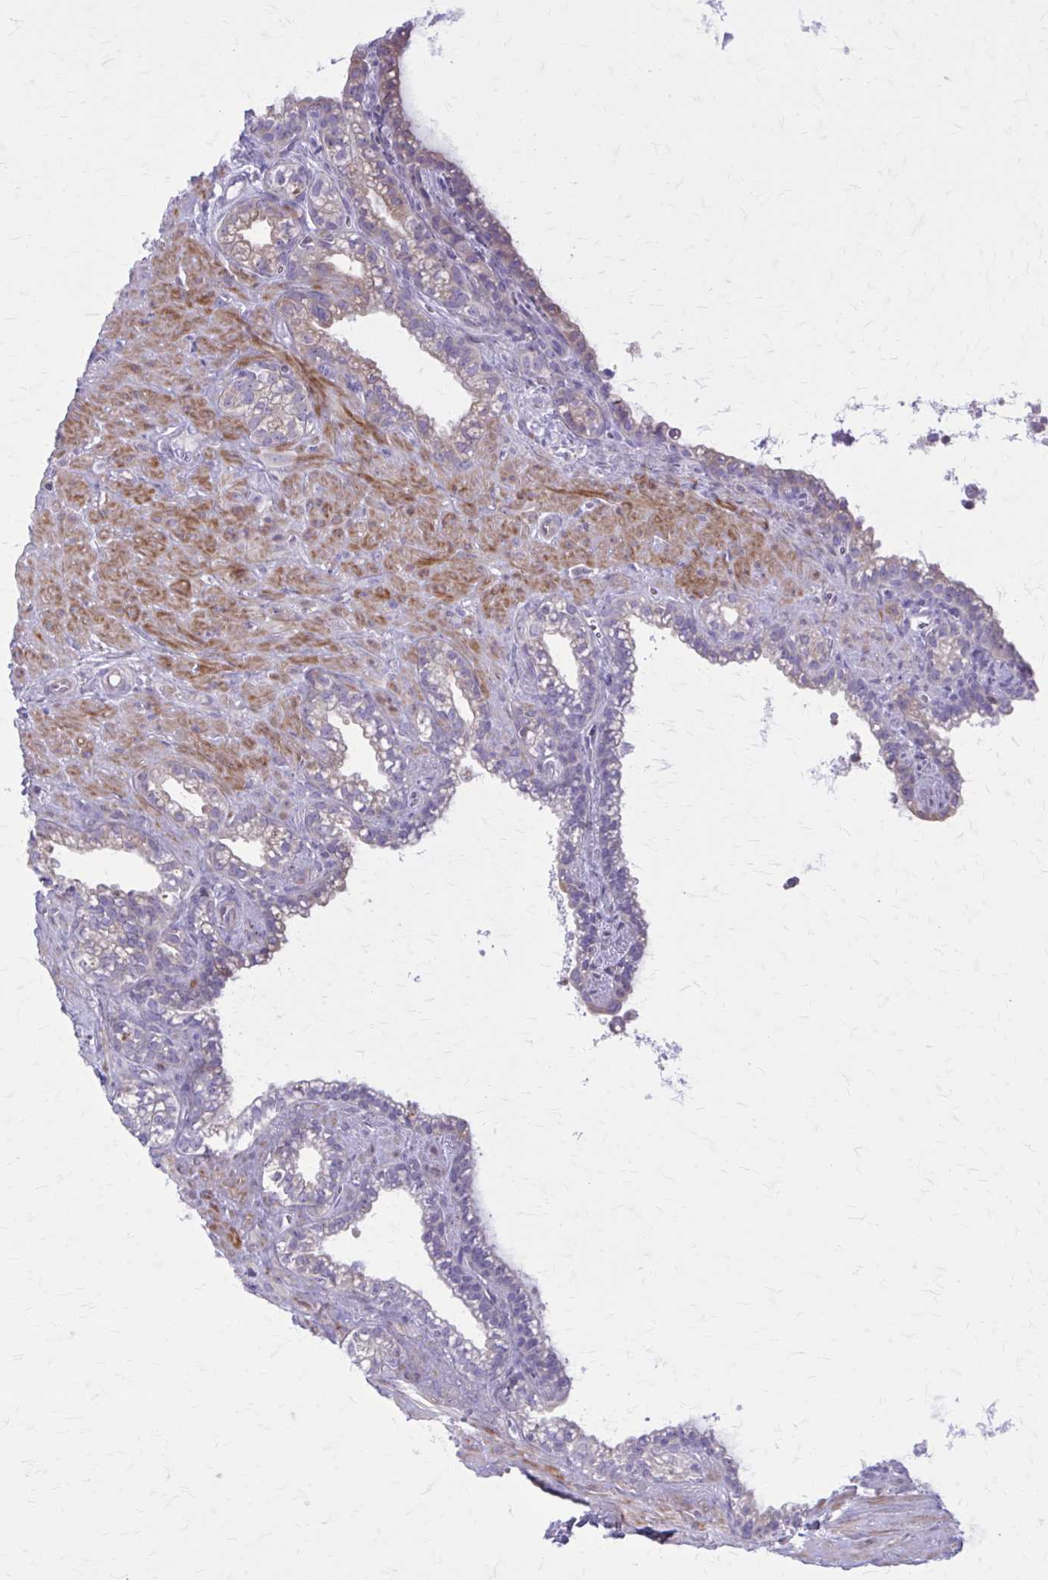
{"staining": {"intensity": "weak", "quantity": "<25%", "location": "cytoplasmic/membranous"}, "tissue": "seminal vesicle", "cell_type": "Glandular cells", "image_type": "normal", "snomed": [{"axis": "morphology", "description": "Normal tissue, NOS"}, {"axis": "topography", "description": "Seminal veicle"}], "caption": "The IHC photomicrograph has no significant expression in glandular cells of seminal vesicle. Brightfield microscopy of immunohistochemistry stained with DAB (brown) and hematoxylin (blue), captured at high magnification.", "gene": "PITPNM1", "patient": {"sex": "male", "age": 76}}